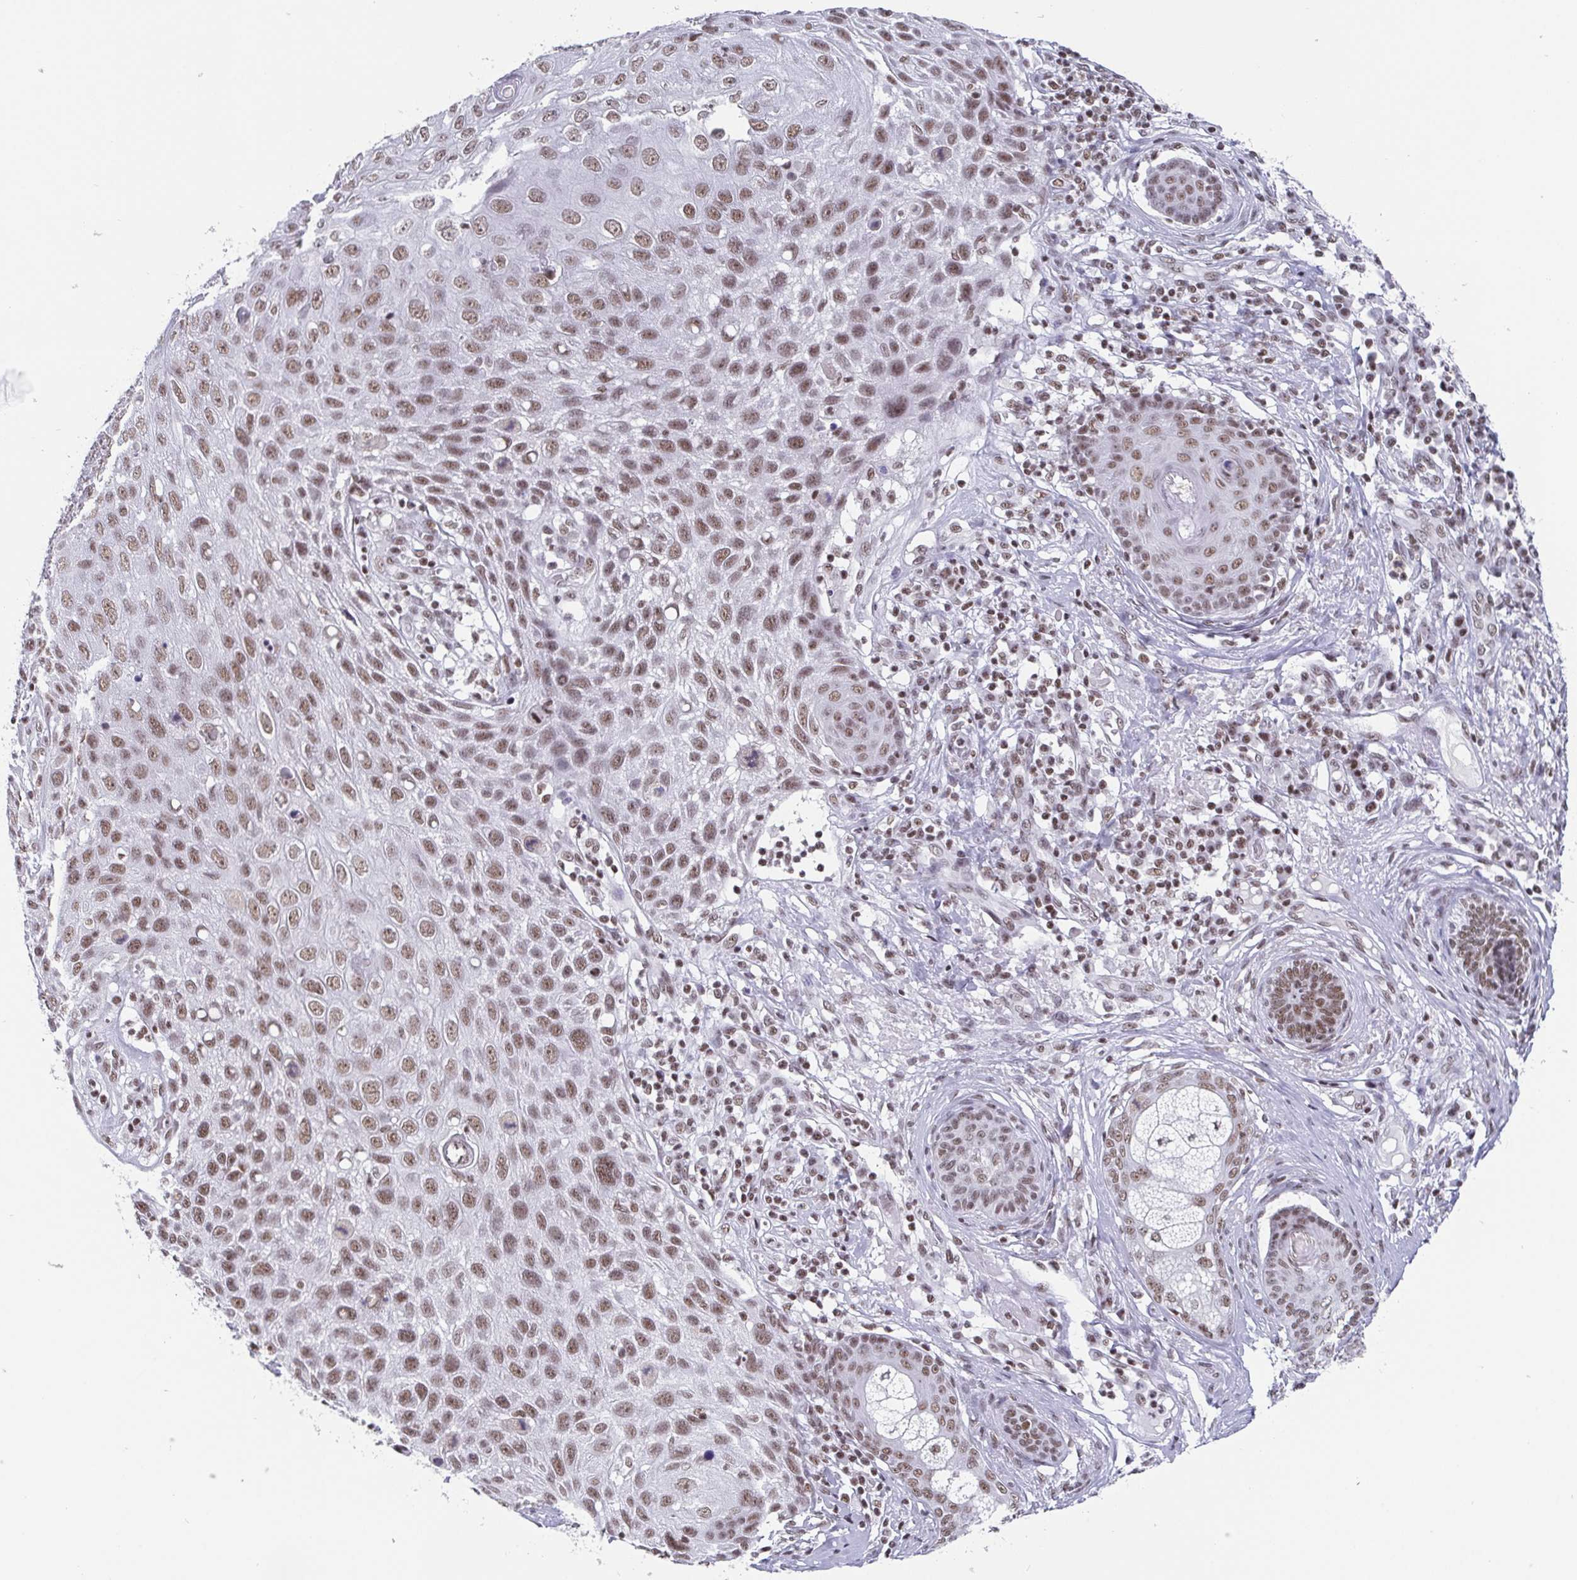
{"staining": {"intensity": "weak", "quantity": ">75%", "location": "nuclear"}, "tissue": "skin cancer", "cell_type": "Tumor cells", "image_type": "cancer", "snomed": [{"axis": "morphology", "description": "Squamous cell carcinoma, NOS"}, {"axis": "topography", "description": "Skin"}], "caption": "Skin cancer stained with DAB immunohistochemistry (IHC) reveals low levels of weak nuclear staining in about >75% of tumor cells. The protein is stained brown, and the nuclei are stained in blue (DAB IHC with brightfield microscopy, high magnification).", "gene": "CTCF", "patient": {"sex": "female", "age": 87}}